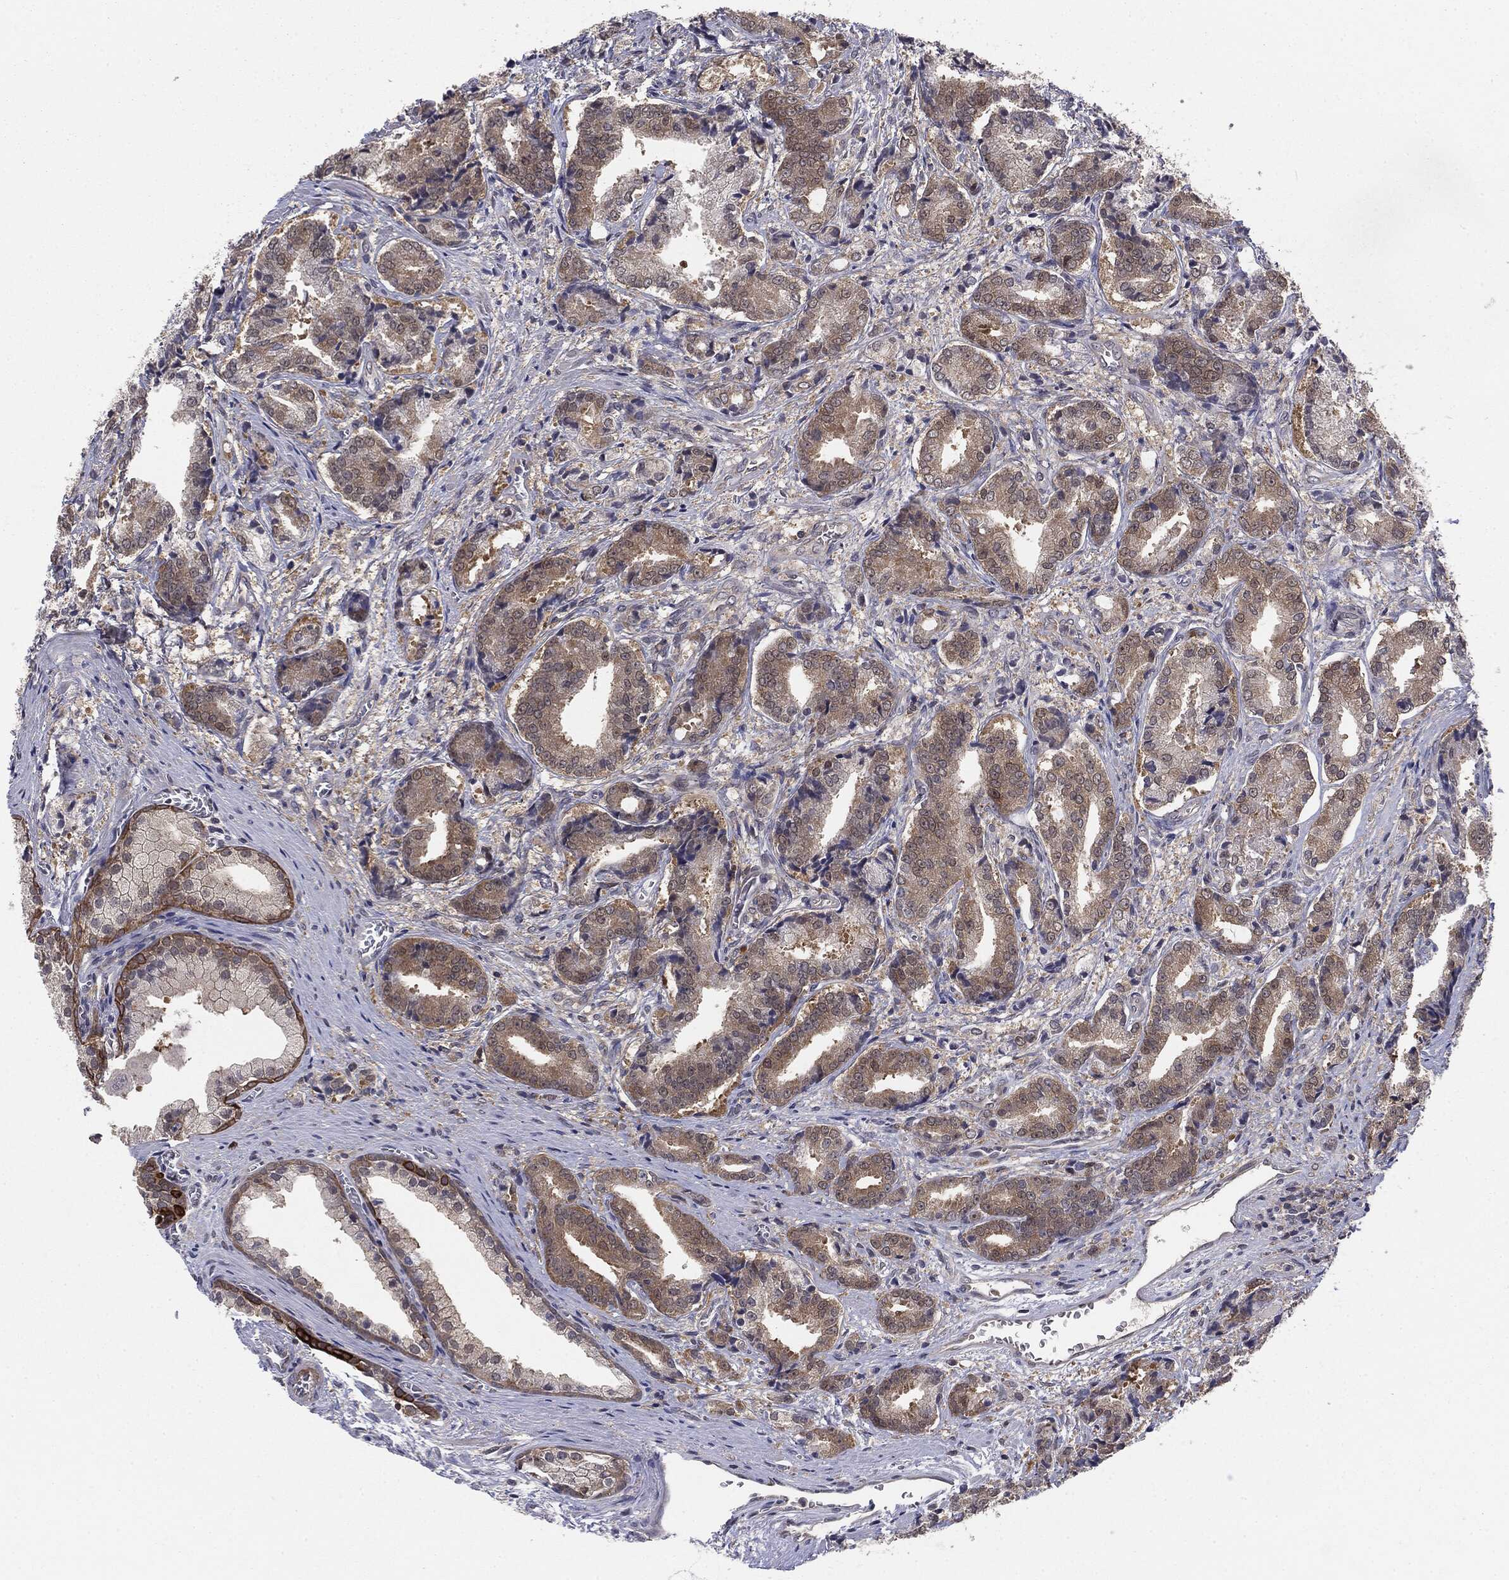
{"staining": {"intensity": "weak", "quantity": "25%-75%", "location": "cytoplasmic/membranous"}, "tissue": "prostate cancer", "cell_type": "Tumor cells", "image_type": "cancer", "snomed": [{"axis": "morphology", "description": "Adenocarcinoma, High grade"}, {"axis": "topography", "description": "Prostate and seminal vesicle, NOS"}], "caption": "Protein expression analysis of human prostate cancer (adenocarcinoma (high-grade)) reveals weak cytoplasmic/membranous staining in about 25%-75% of tumor cells.", "gene": "KRT7", "patient": {"sex": "male", "age": 61}}